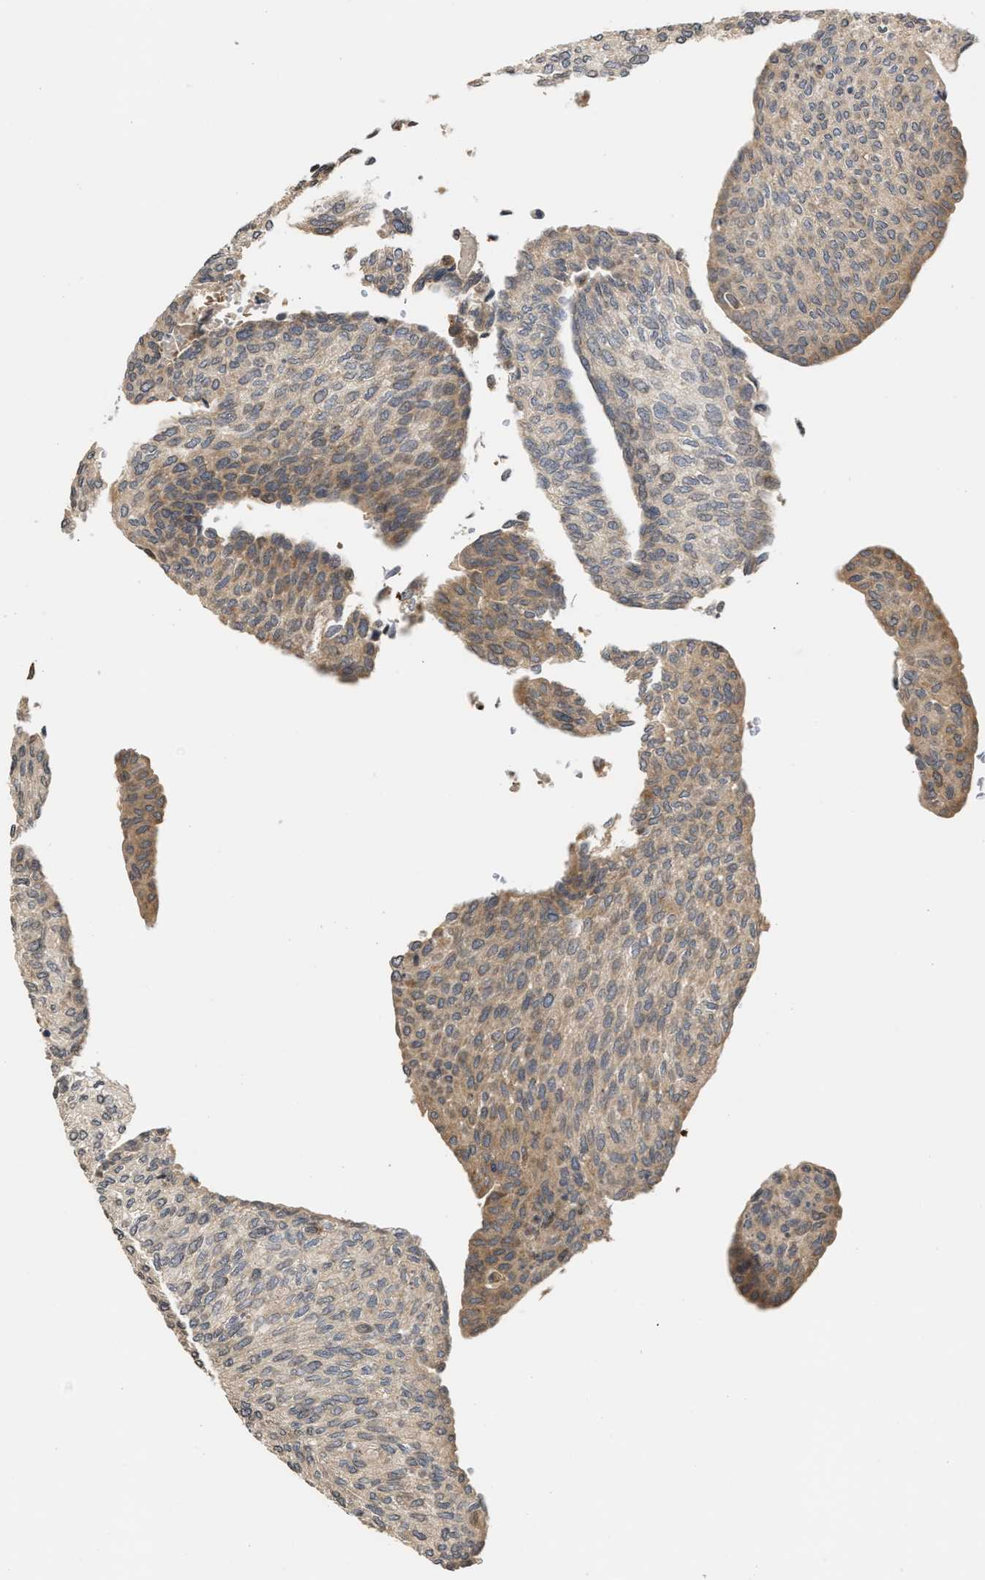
{"staining": {"intensity": "moderate", "quantity": "25%-75%", "location": "cytoplasmic/membranous"}, "tissue": "urothelial cancer", "cell_type": "Tumor cells", "image_type": "cancer", "snomed": [{"axis": "morphology", "description": "Urothelial carcinoma, Low grade"}, {"axis": "topography", "description": "Urinary bladder"}], "caption": "Immunohistochemistry of human urothelial cancer reveals medium levels of moderate cytoplasmic/membranous expression in about 25%-75% of tumor cells.", "gene": "SAR1A", "patient": {"sex": "female", "age": 79}}